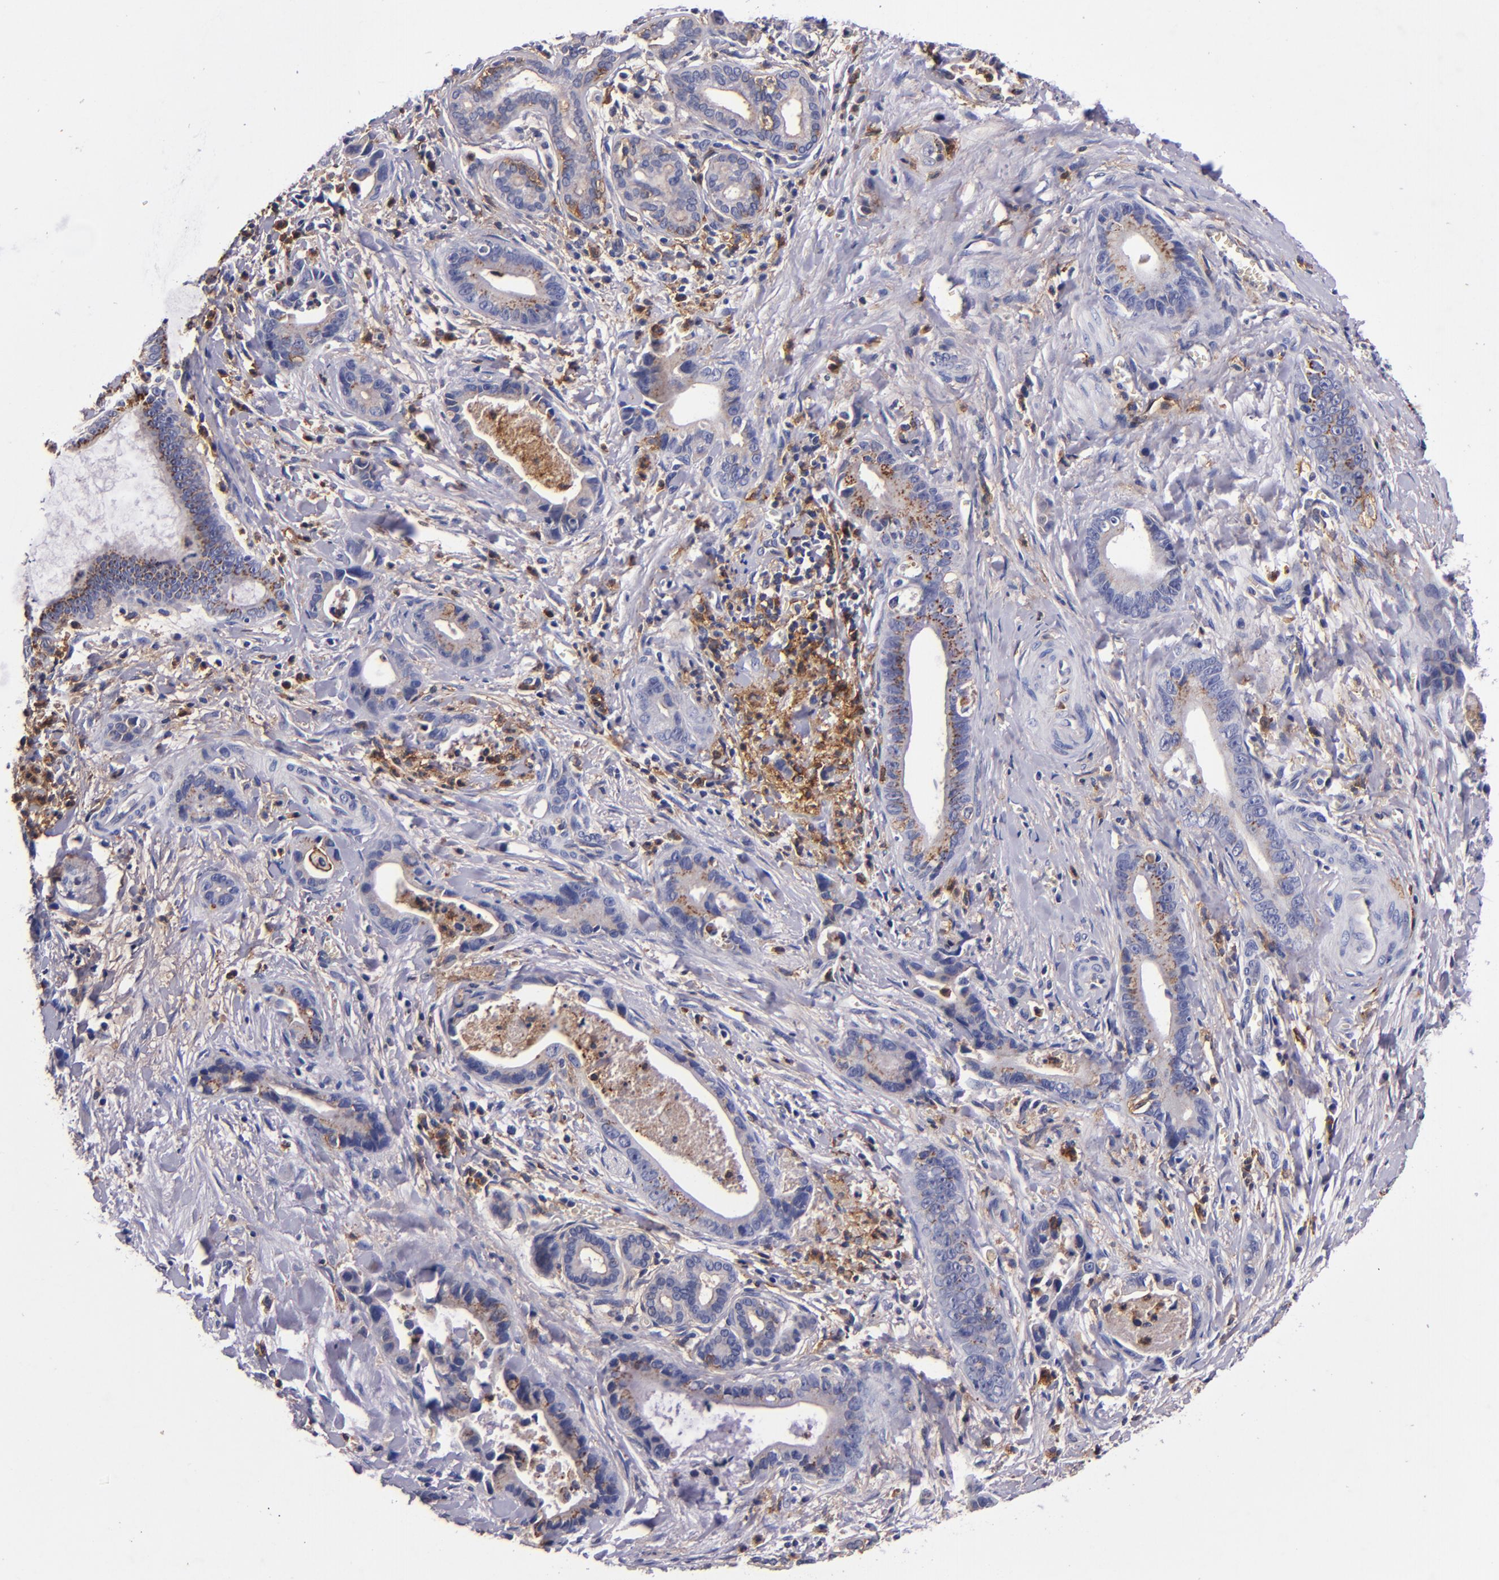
{"staining": {"intensity": "moderate", "quantity": "<25%", "location": "cytoplasmic/membranous"}, "tissue": "liver cancer", "cell_type": "Tumor cells", "image_type": "cancer", "snomed": [{"axis": "morphology", "description": "Cholangiocarcinoma"}, {"axis": "topography", "description": "Liver"}], "caption": "Protein expression analysis of liver cancer (cholangiocarcinoma) exhibits moderate cytoplasmic/membranous expression in approximately <25% of tumor cells.", "gene": "SIRPA", "patient": {"sex": "female", "age": 55}}